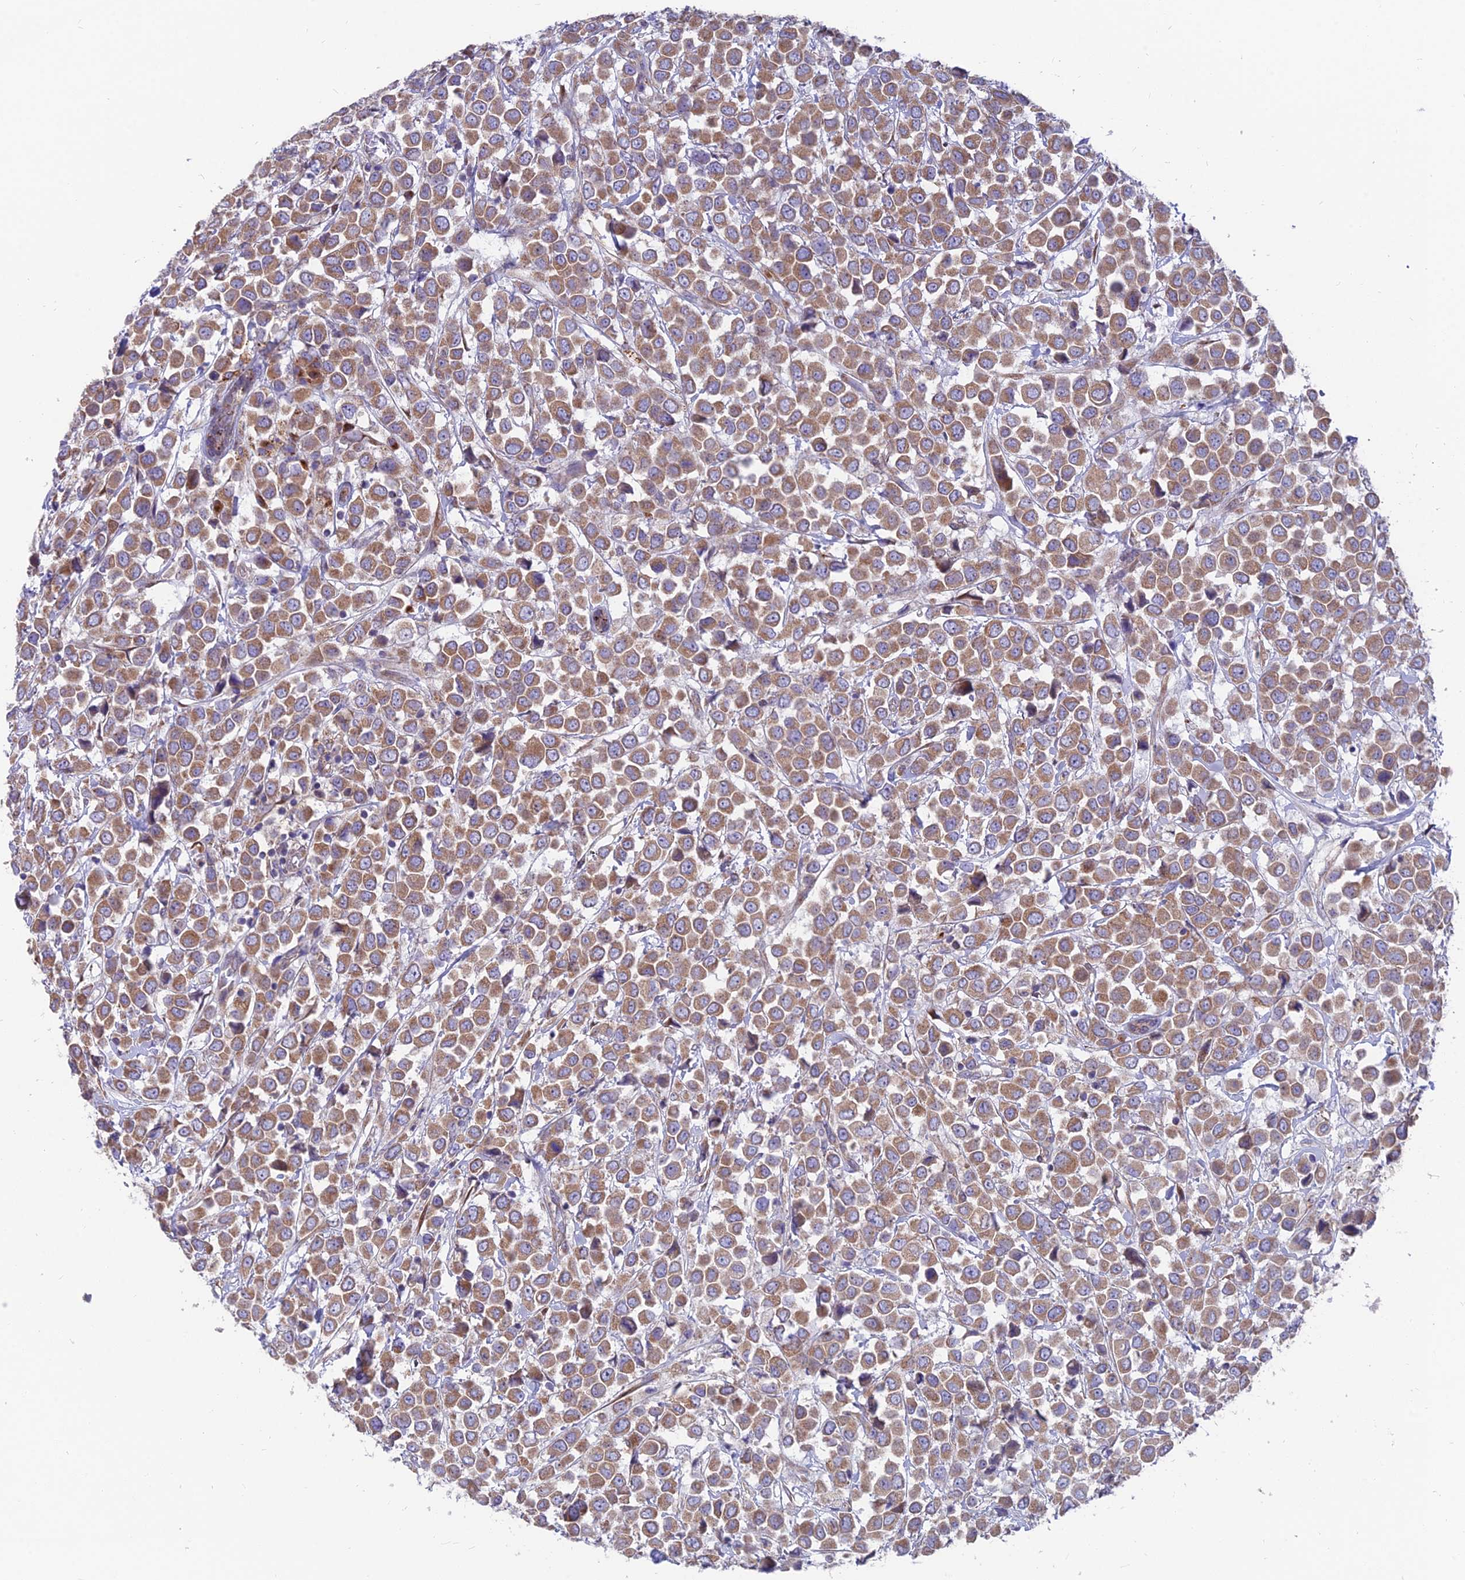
{"staining": {"intensity": "moderate", "quantity": ">75%", "location": "cytoplasmic/membranous"}, "tissue": "breast cancer", "cell_type": "Tumor cells", "image_type": "cancer", "snomed": [{"axis": "morphology", "description": "Duct carcinoma"}, {"axis": "topography", "description": "Breast"}], "caption": "IHC (DAB) staining of breast infiltrating ductal carcinoma reveals moderate cytoplasmic/membranous protein expression in approximately >75% of tumor cells.", "gene": "TBC1D20", "patient": {"sex": "female", "age": 61}}